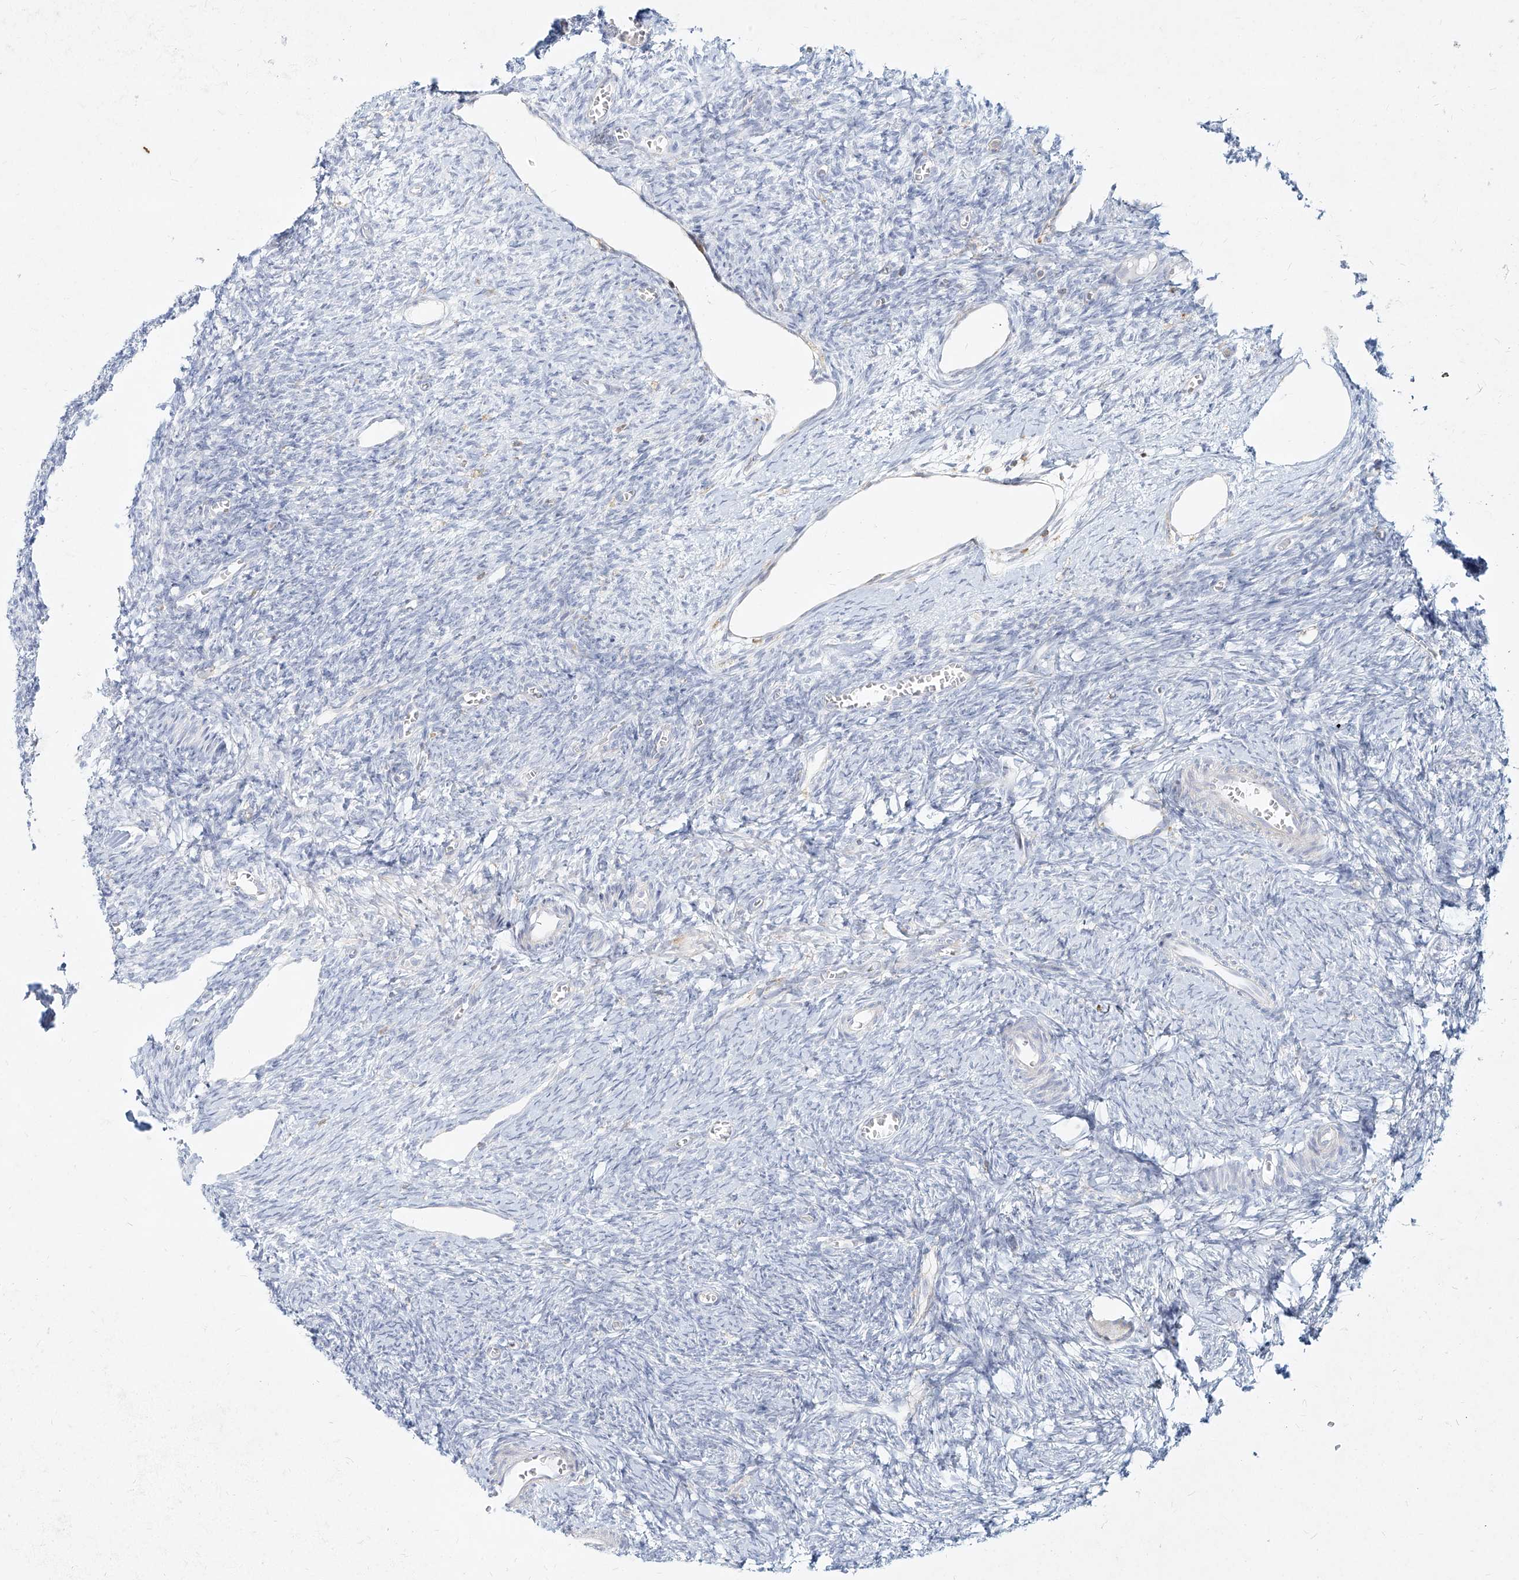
{"staining": {"intensity": "negative", "quantity": "none", "location": "none"}, "tissue": "ovary", "cell_type": "Follicle cells", "image_type": "normal", "snomed": [{"axis": "morphology", "description": "Normal tissue, NOS"}, {"axis": "topography", "description": "Ovary"}], "caption": "Immunohistochemical staining of normal human ovary reveals no significant expression in follicle cells.", "gene": "SLC2A12", "patient": {"sex": "female", "age": 27}}